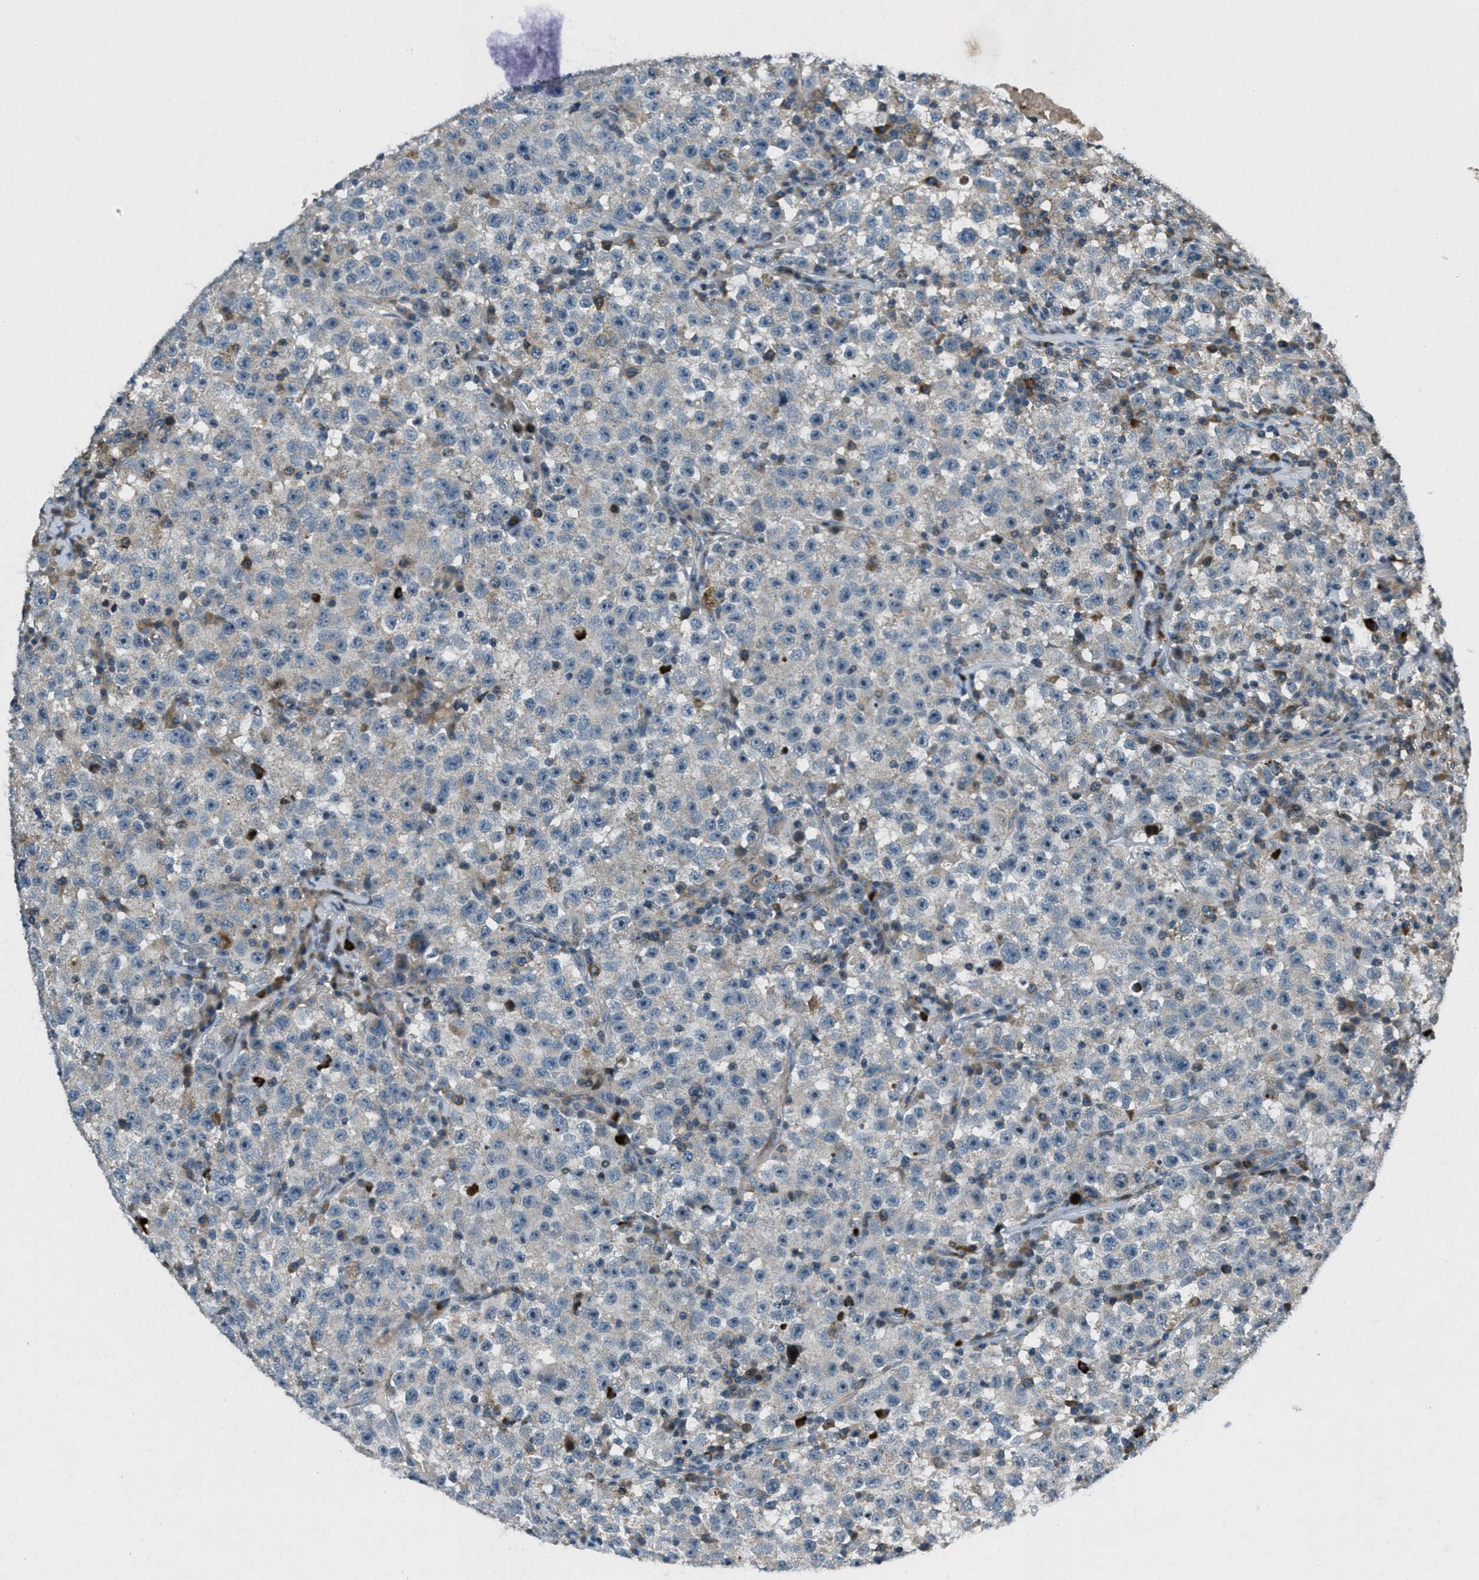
{"staining": {"intensity": "weak", "quantity": "<25%", "location": "cytoplasmic/membranous"}, "tissue": "testis cancer", "cell_type": "Tumor cells", "image_type": "cancer", "snomed": [{"axis": "morphology", "description": "Seminoma, NOS"}, {"axis": "topography", "description": "Testis"}], "caption": "Immunohistochemistry (IHC) of human seminoma (testis) reveals no positivity in tumor cells.", "gene": "CLEC2D", "patient": {"sex": "male", "age": 22}}